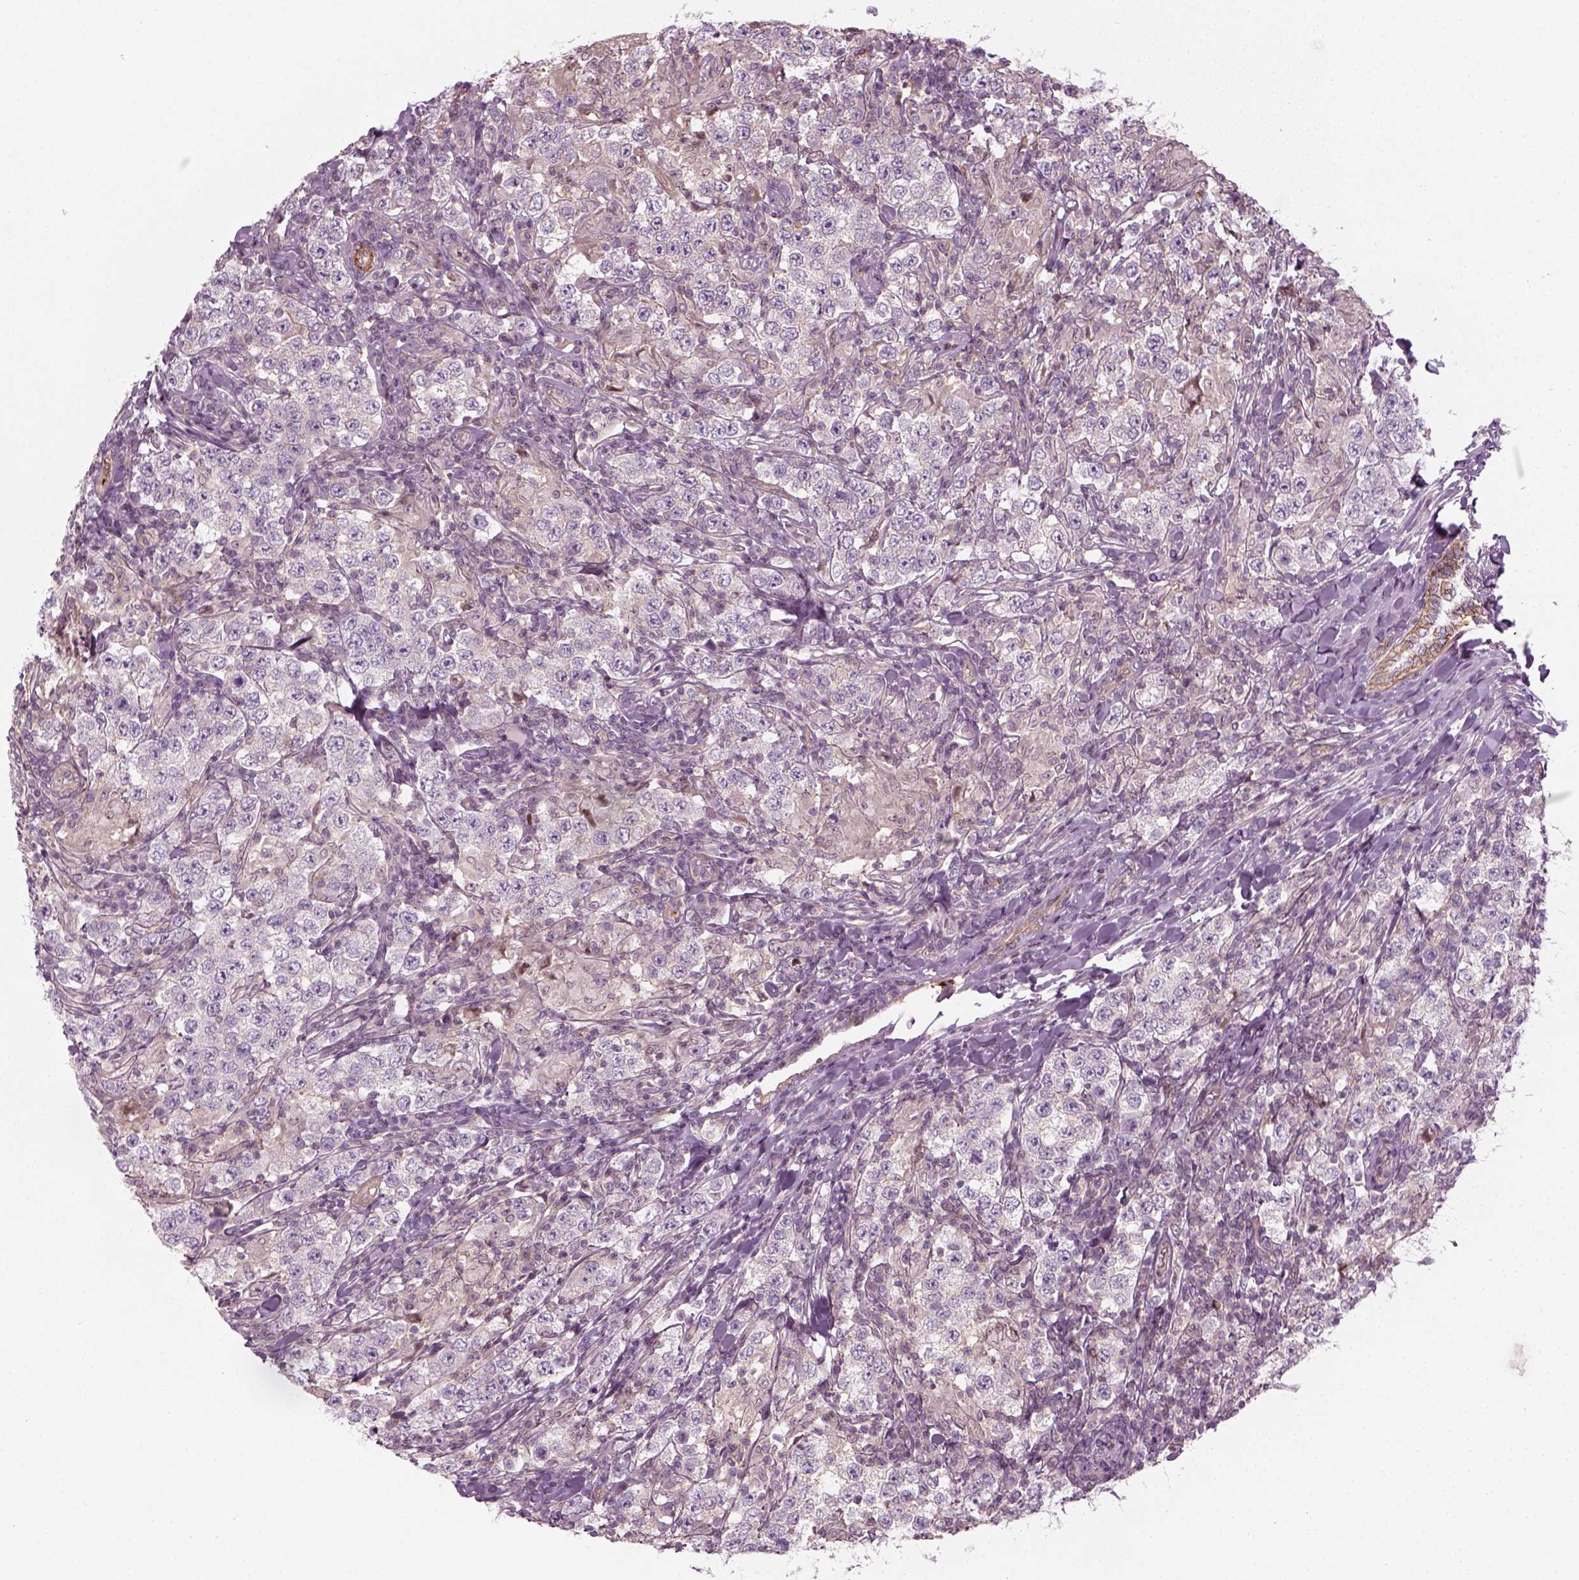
{"staining": {"intensity": "negative", "quantity": "none", "location": "none"}, "tissue": "testis cancer", "cell_type": "Tumor cells", "image_type": "cancer", "snomed": [{"axis": "morphology", "description": "Seminoma, NOS"}, {"axis": "morphology", "description": "Carcinoma, Embryonal, NOS"}, {"axis": "topography", "description": "Testis"}], "caption": "There is no significant staining in tumor cells of testis cancer (seminoma). The staining is performed using DAB brown chromogen with nuclei counter-stained in using hematoxylin.", "gene": "NPTN", "patient": {"sex": "male", "age": 41}}